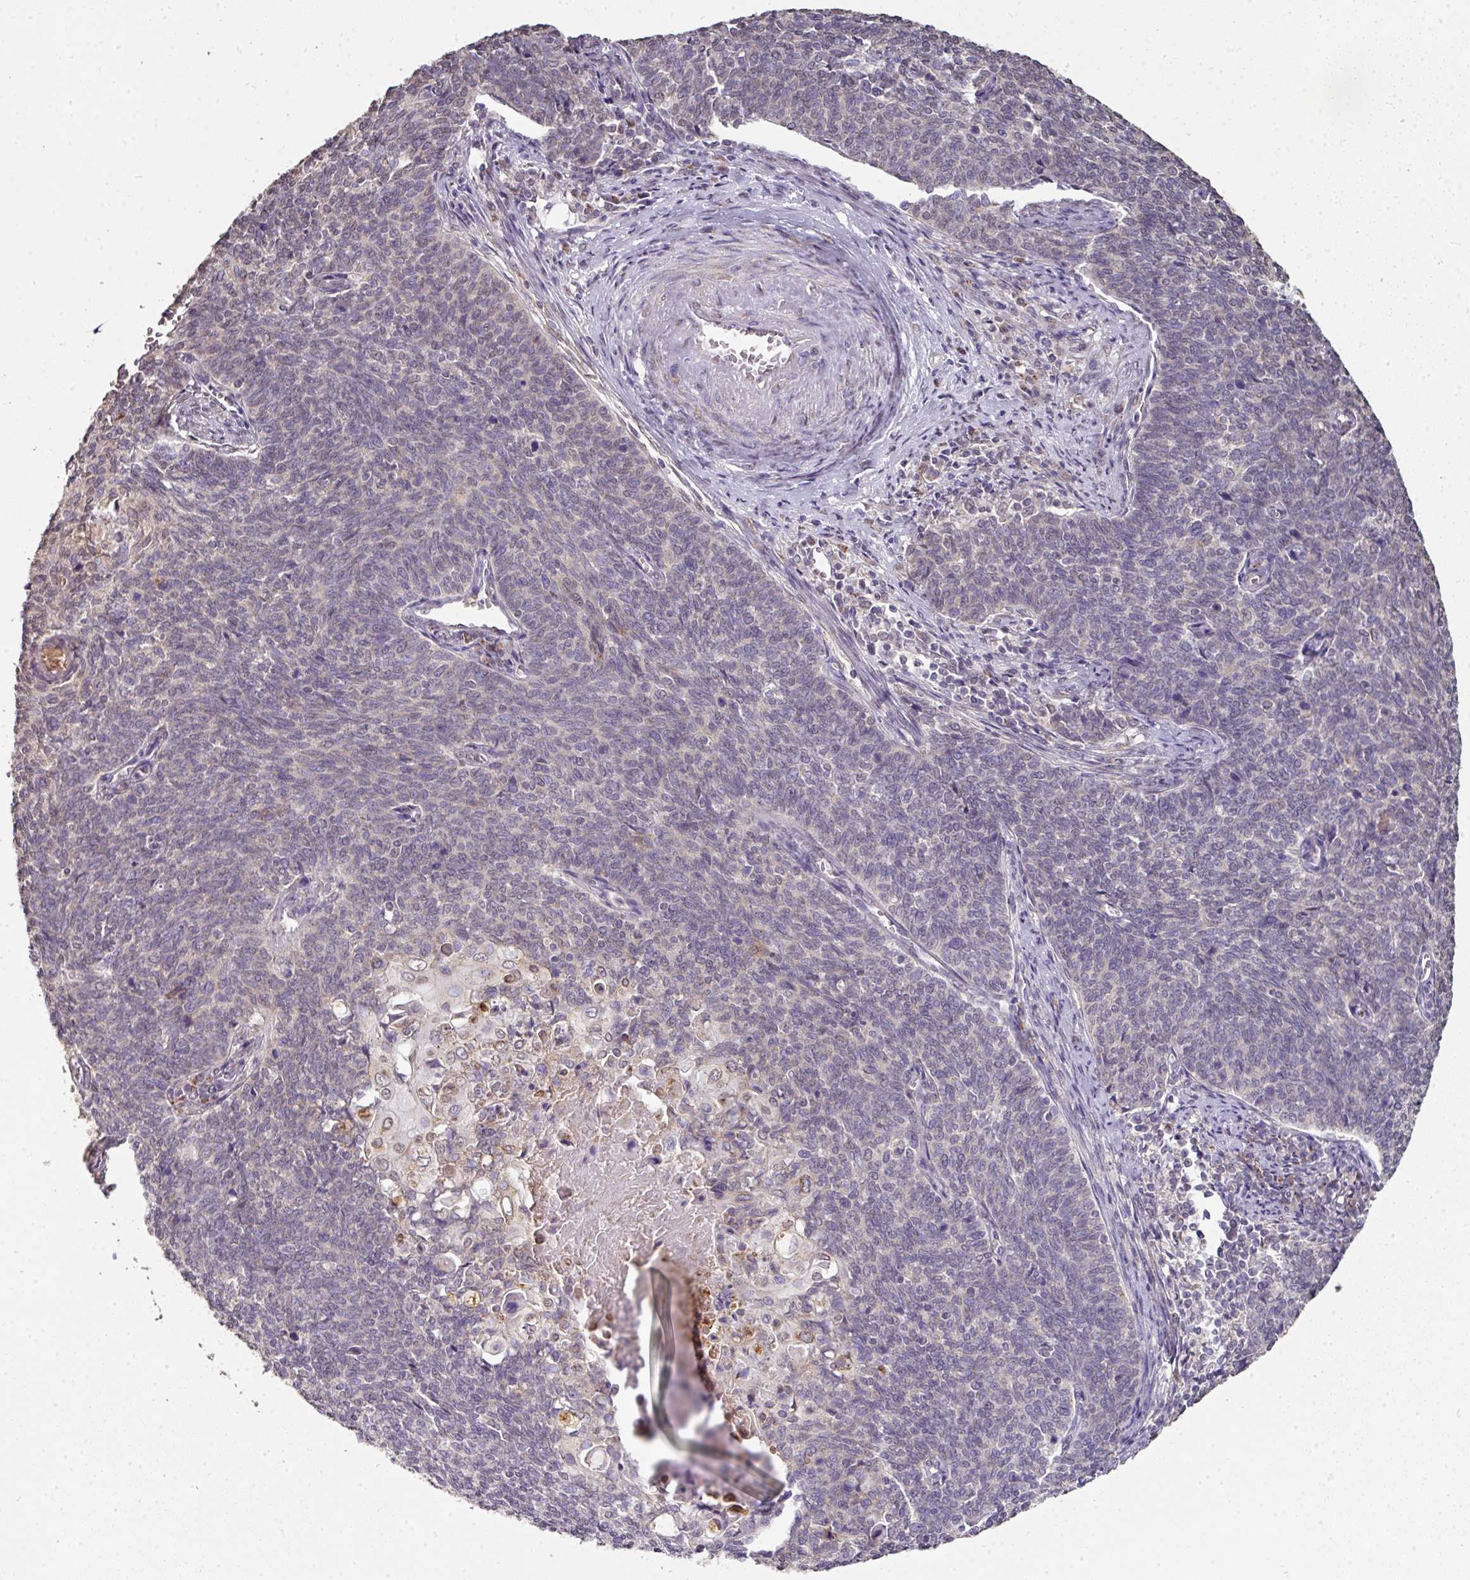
{"staining": {"intensity": "negative", "quantity": "none", "location": "none"}, "tissue": "cervical cancer", "cell_type": "Tumor cells", "image_type": "cancer", "snomed": [{"axis": "morphology", "description": "Squamous cell carcinoma, NOS"}, {"axis": "topography", "description": "Cervix"}], "caption": "Tumor cells are negative for protein expression in human cervical cancer.", "gene": "JPH2", "patient": {"sex": "female", "age": 39}}